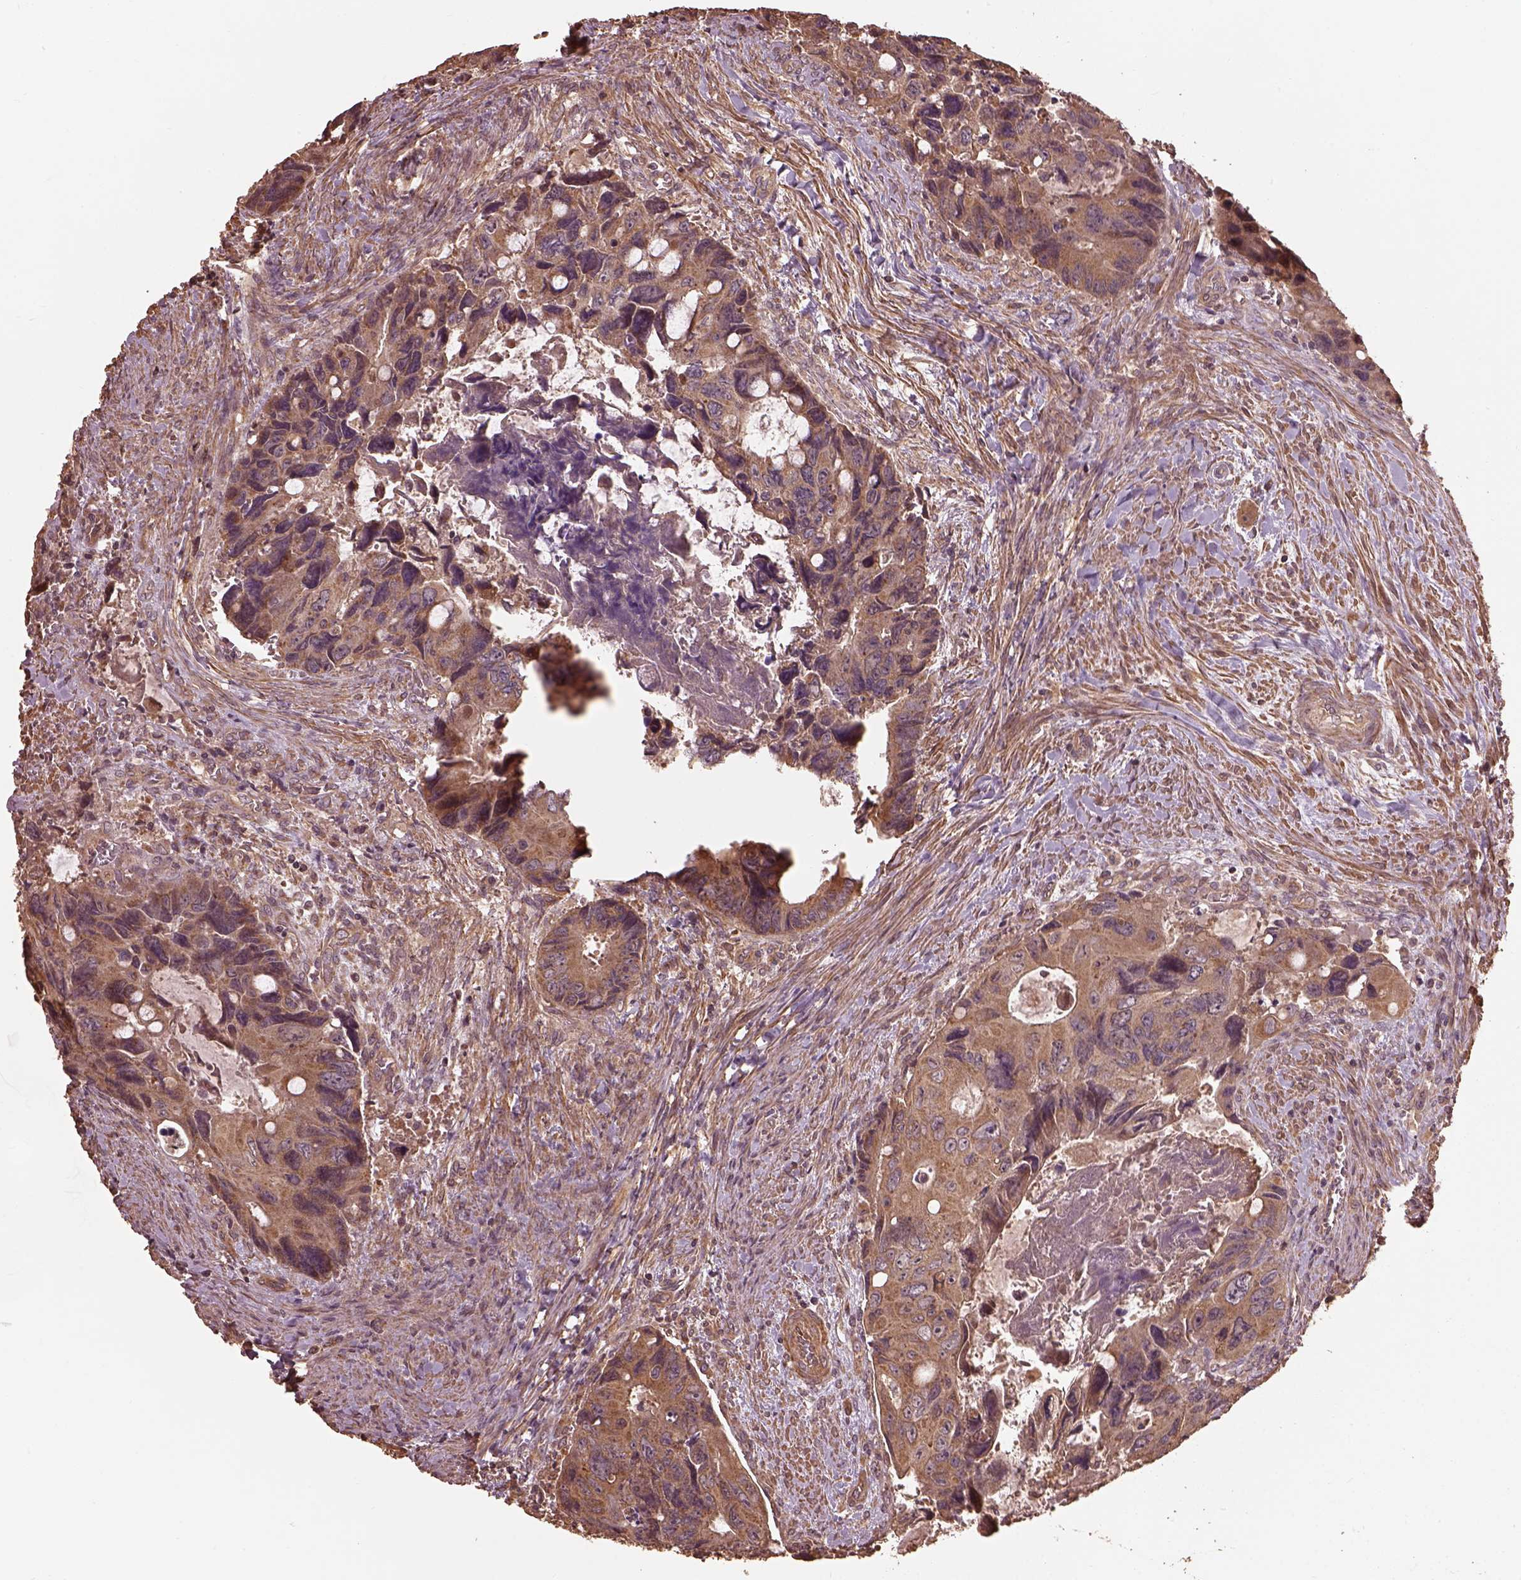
{"staining": {"intensity": "moderate", "quantity": ">75%", "location": "cytoplasmic/membranous"}, "tissue": "colorectal cancer", "cell_type": "Tumor cells", "image_type": "cancer", "snomed": [{"axis": "morphology", "description": "Adenocarcinoma, NOS"}, {"axis": "topography", "description": "Rectum"}], "caption": "A brown stain highlights moderate cytoplasmic/membranous staining of a protein in human colorectal cancer (adenocarcinoma) tumor cells.", "gene": "METTL4", "patient": {"sex": "male", "age": 62}}